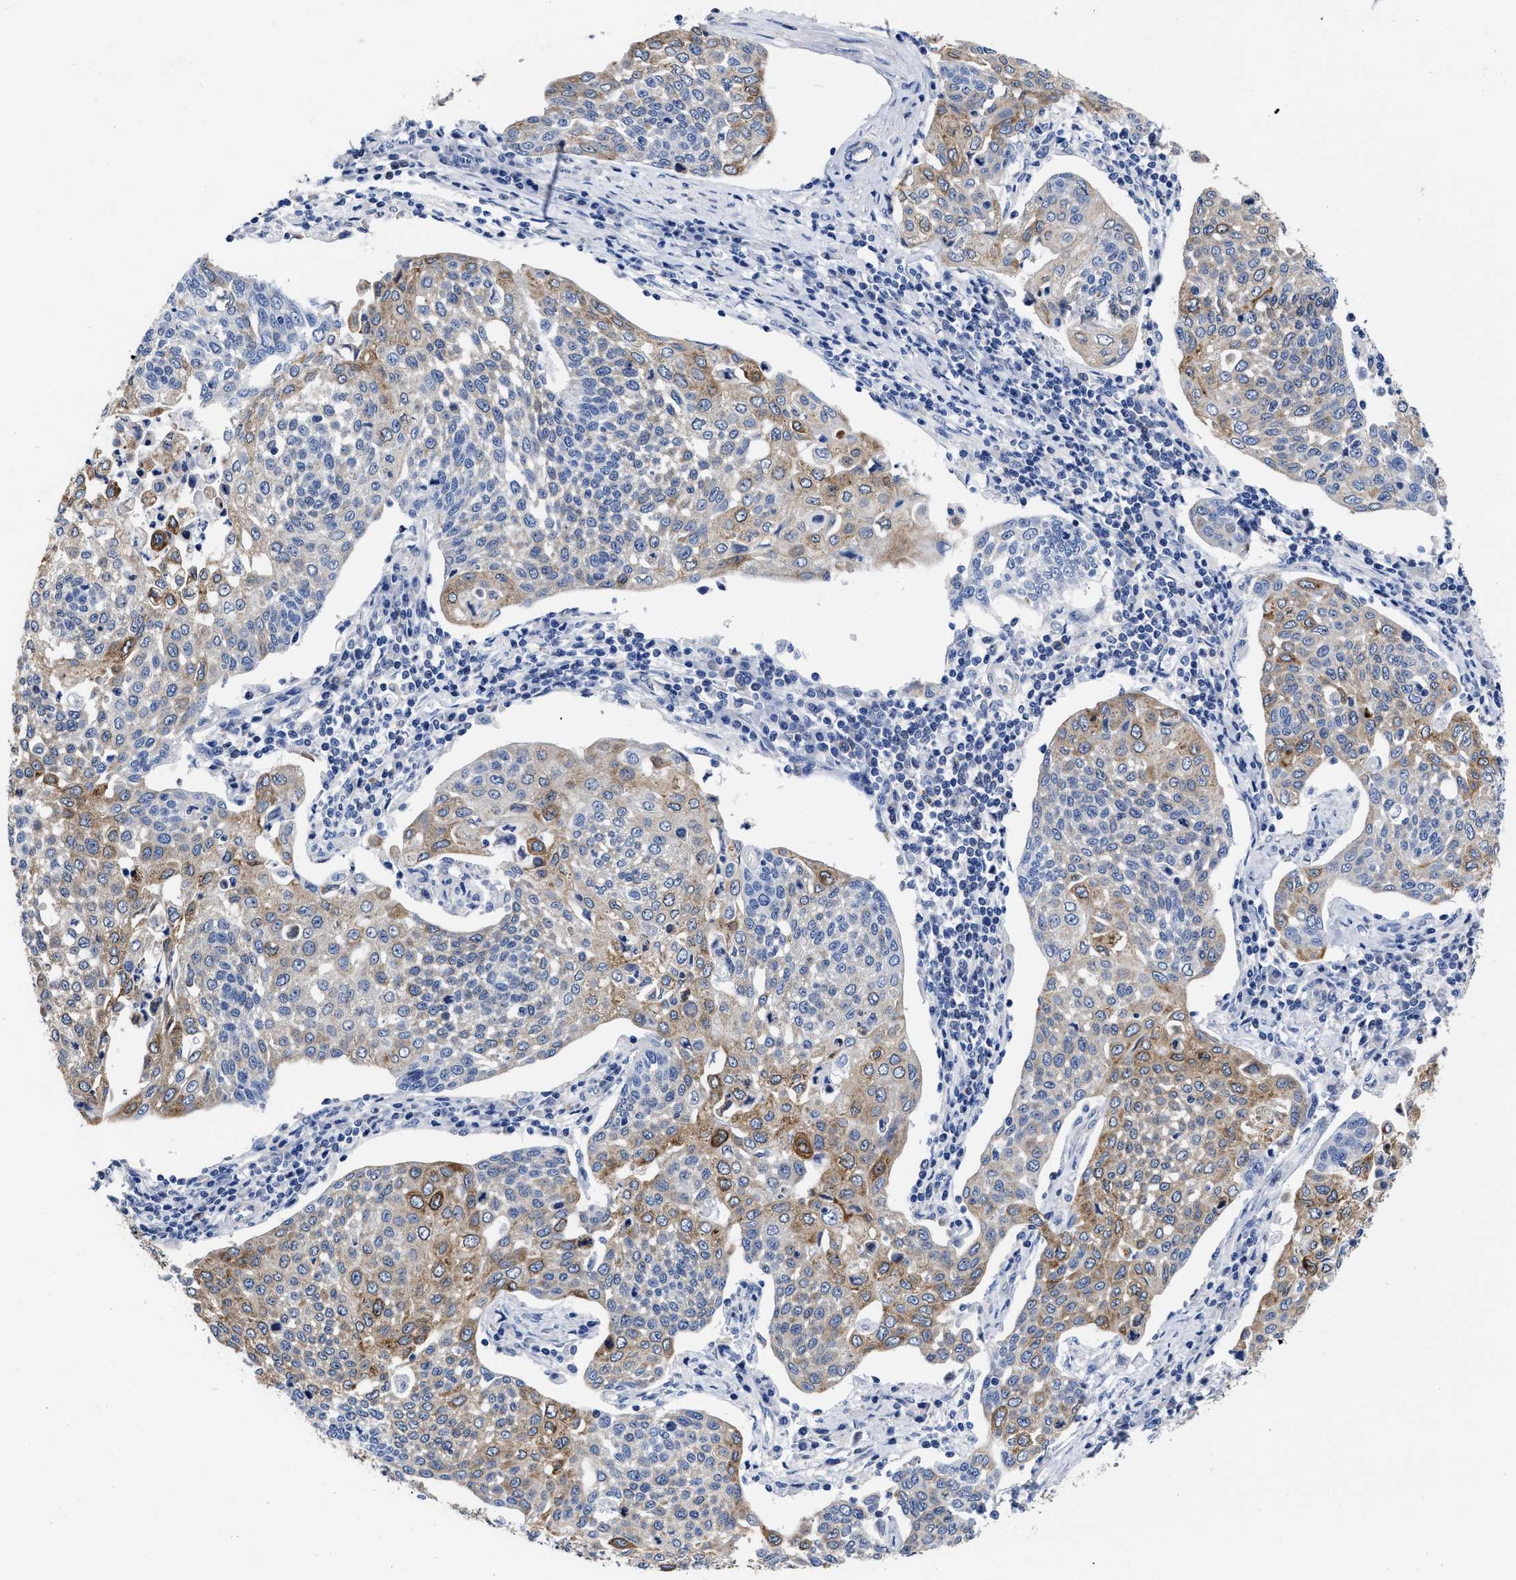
{"staining": {"intensity": "moderate", "quantity": "25%-75%", "location": "cytoplasmic/membranous"}, "tissue": "cervical cancer", "cell_type": "Tumor cells", "image_type": "cancer", "snomed": [{"axis": "morphology", "description": "Squamous cell carcinoma, NOS"}, {"axis": "topography", "description": "Cervix"}], "caption": "Cervical squamous cell carcinoma stained with a protein marker reveals moderate staining in tumor cells.", "gene": "IRAG2", "patient": {"sex": "female", "age": 34}}